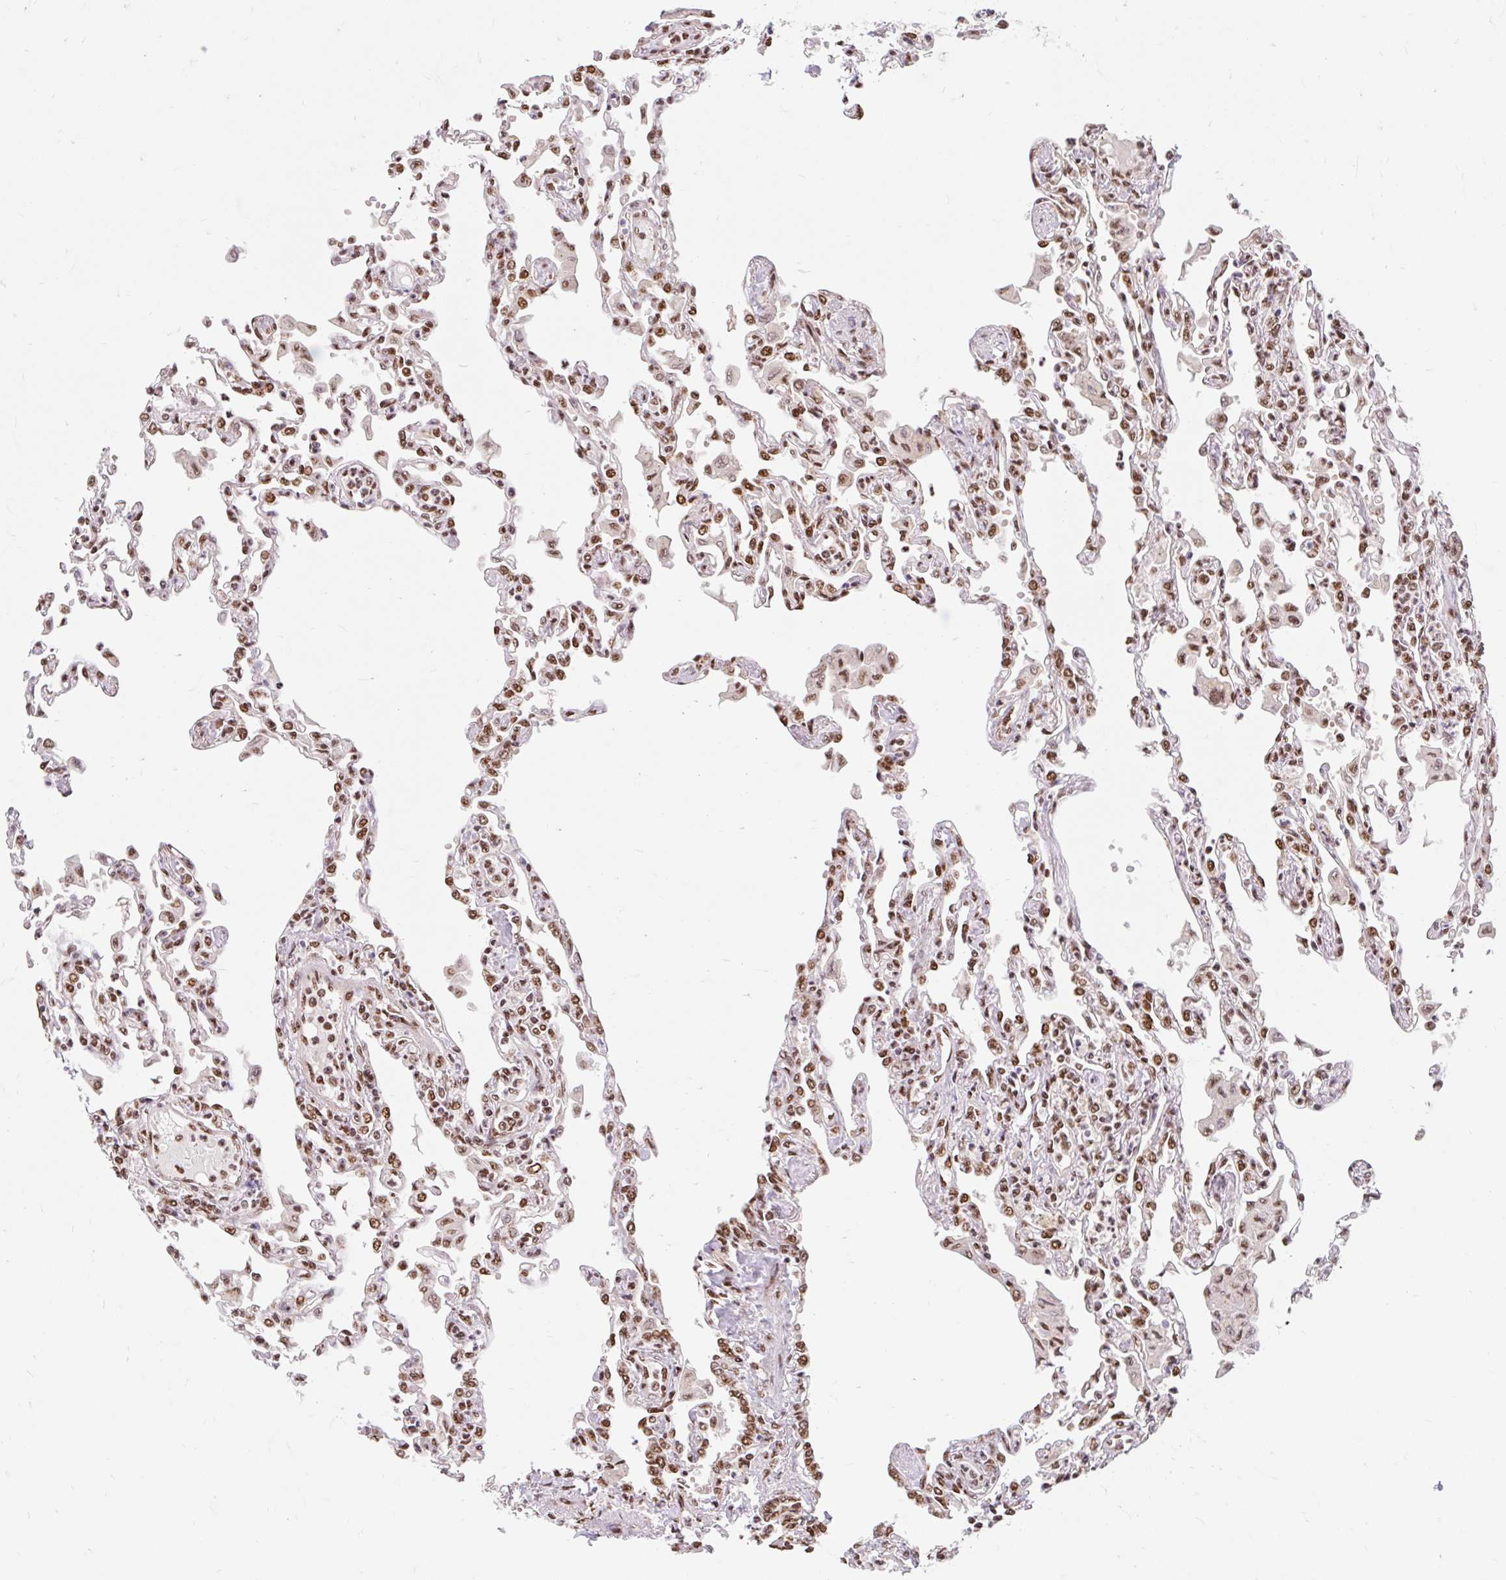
{"staining": {"intensity": "moderate", "quantity": ">75%", "location": "nuclear"}, "tissue": "lung", "cell_type": "Alveolar cells", "image_type": "normal", "snomed": [{"axis": "morphology", "description": "Normal tissue, NOS"}, {"axis": "topography", "description": "Bronchus"}, {"axis": "topography", "description": "Lung"}], "caption": "DAB immunohistochemical staining of normal lung exhibits moderate nuclear protein positivity in approximately >75% of alveolar cells. The staining is performed using DAB brown chromogen to label protein expression. The nuclei are counter-stained blue using hematoxylin.", "gene": "BICRA", "patient": {"sex": "female", "age": 49}}